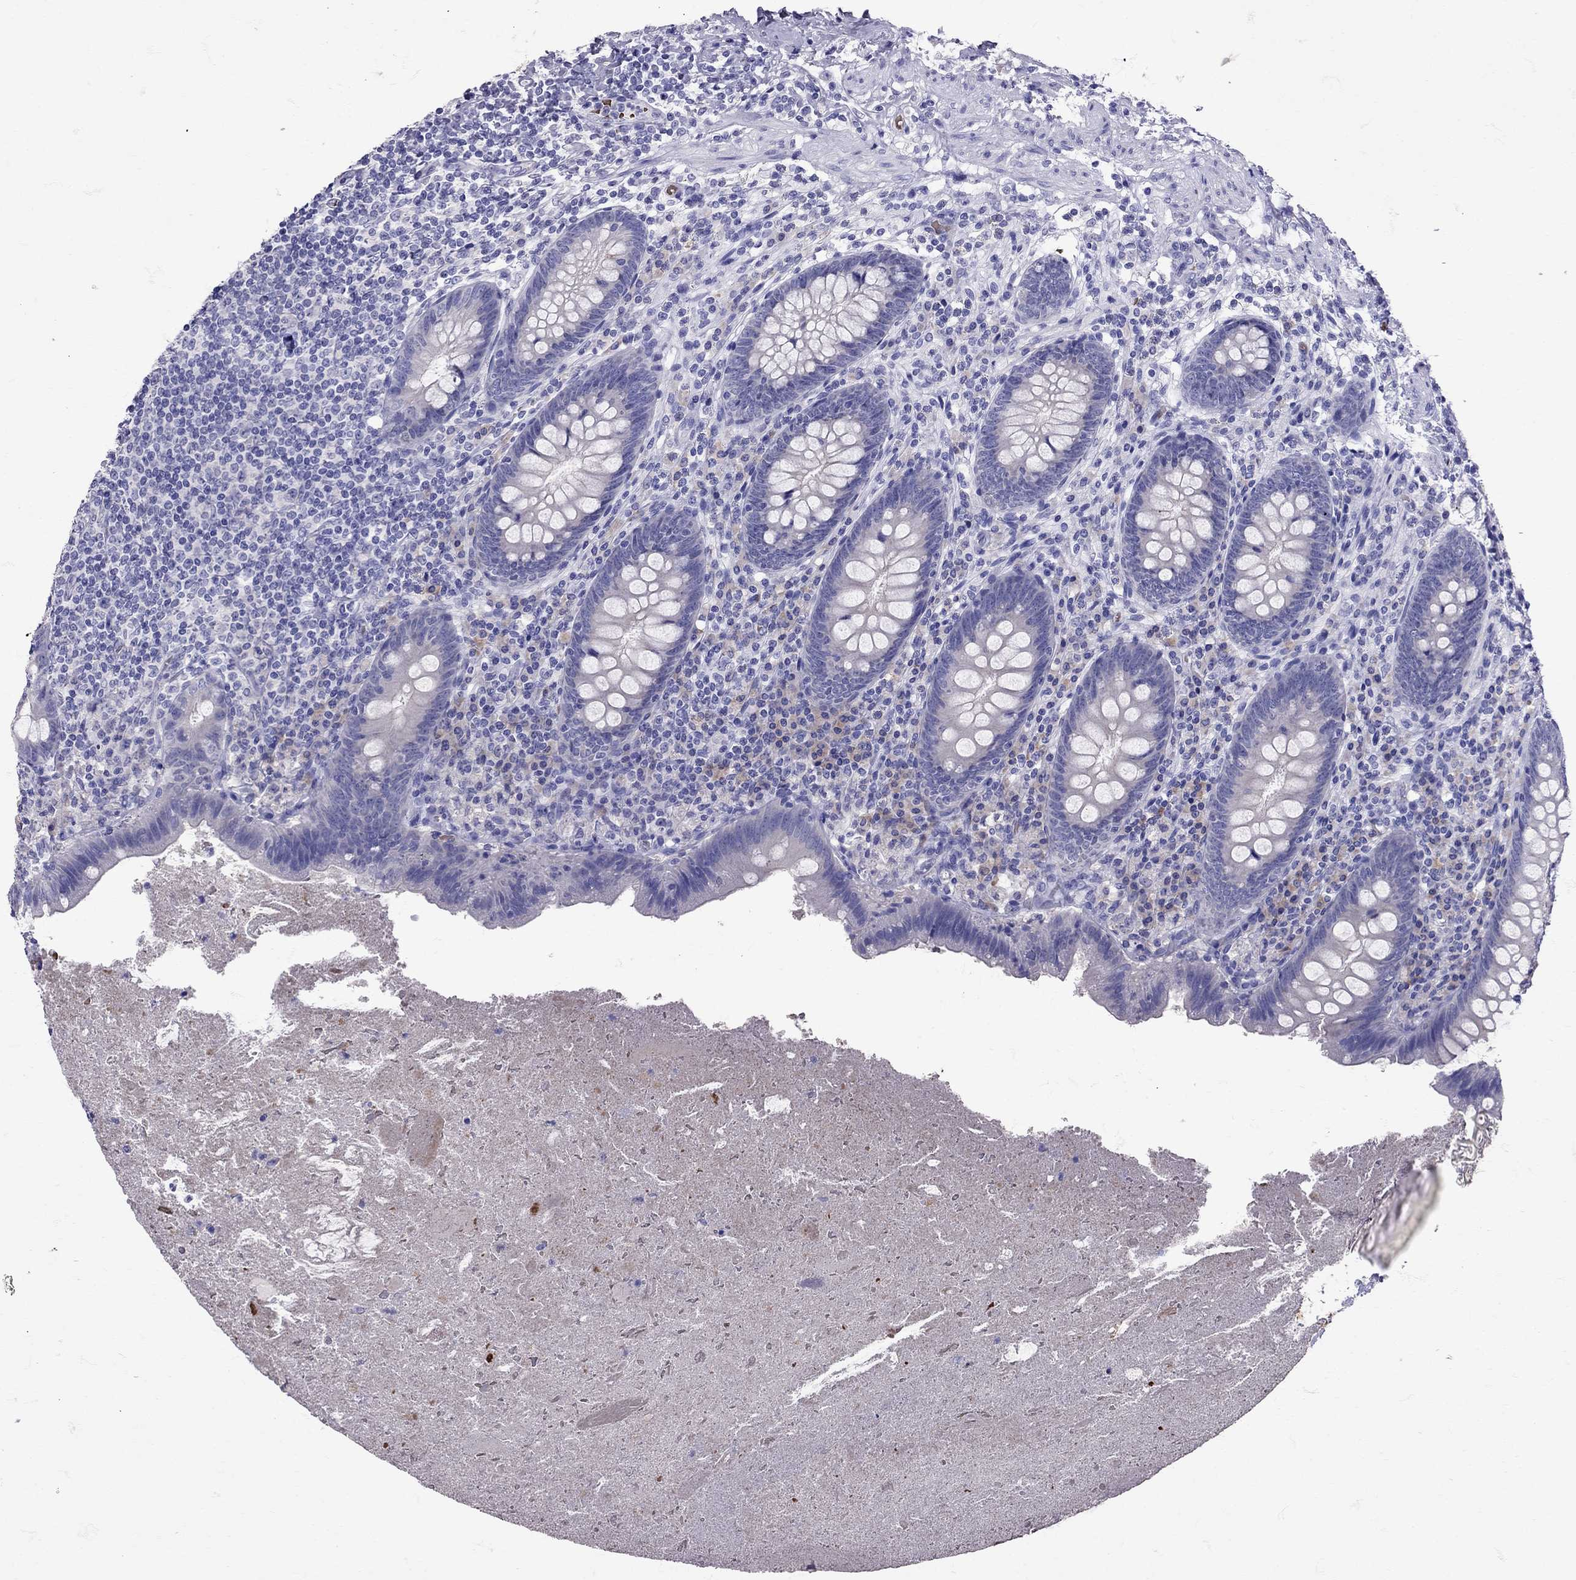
{"staining": {"intensity": "negative", "quantity": "none", "location": "none"}, "tissue": "appendix", "cell_type": "Glandular cells", "image_type": "normal", "snomed": [{"axis": "morphology", "description": "Normal tissue, NOS"}, {"axis": "topography", "description": "Appendix"}], "caption": "Glandular cells are negative for protein expression in normal human appendix. (IHC, brightfield microscopy, high magnification).", "gene": "TBR1", "patient": {"sex": "male", "age": 47}}